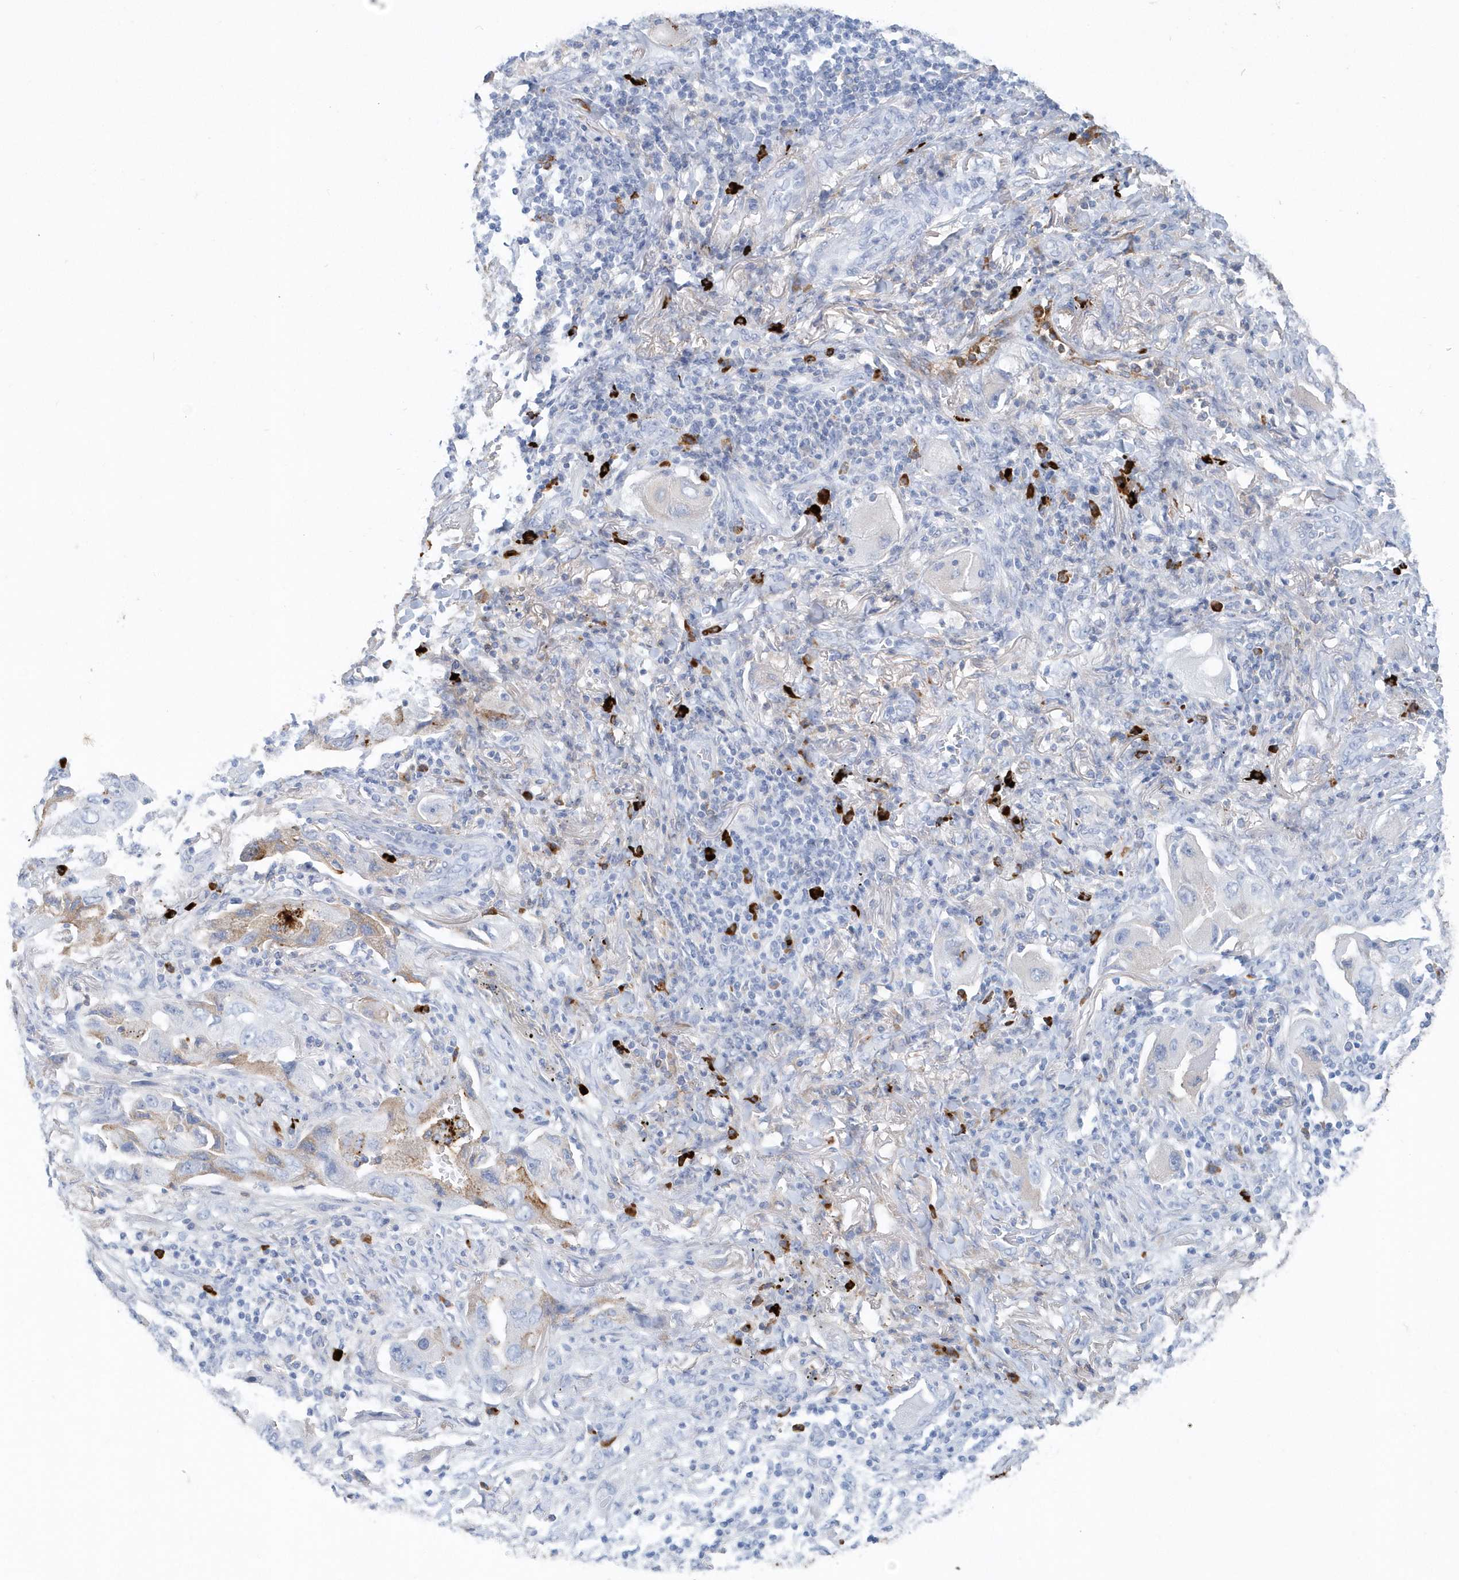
{"staining": {"intensity": "moderate", "quantity": ">75%", "location": "cytoplasmic/membranous"}, "tissue": "lung cancer", "cell_type": "Tumor cells", "image_type": "cancer", "snomed": [{"axis": "morphology", "description": "Adenocarcinoma, NOS"}, {"axis": "topography", "description": "Lung"}], "caption": "Protein expression analysis of human lung adenocarcinoma reveals moderate cytoplasmic/membranous expression in about >75% of tumor cells.", "gene": "JCHAIN", "patient": {"sex": "female", "age": 65}}